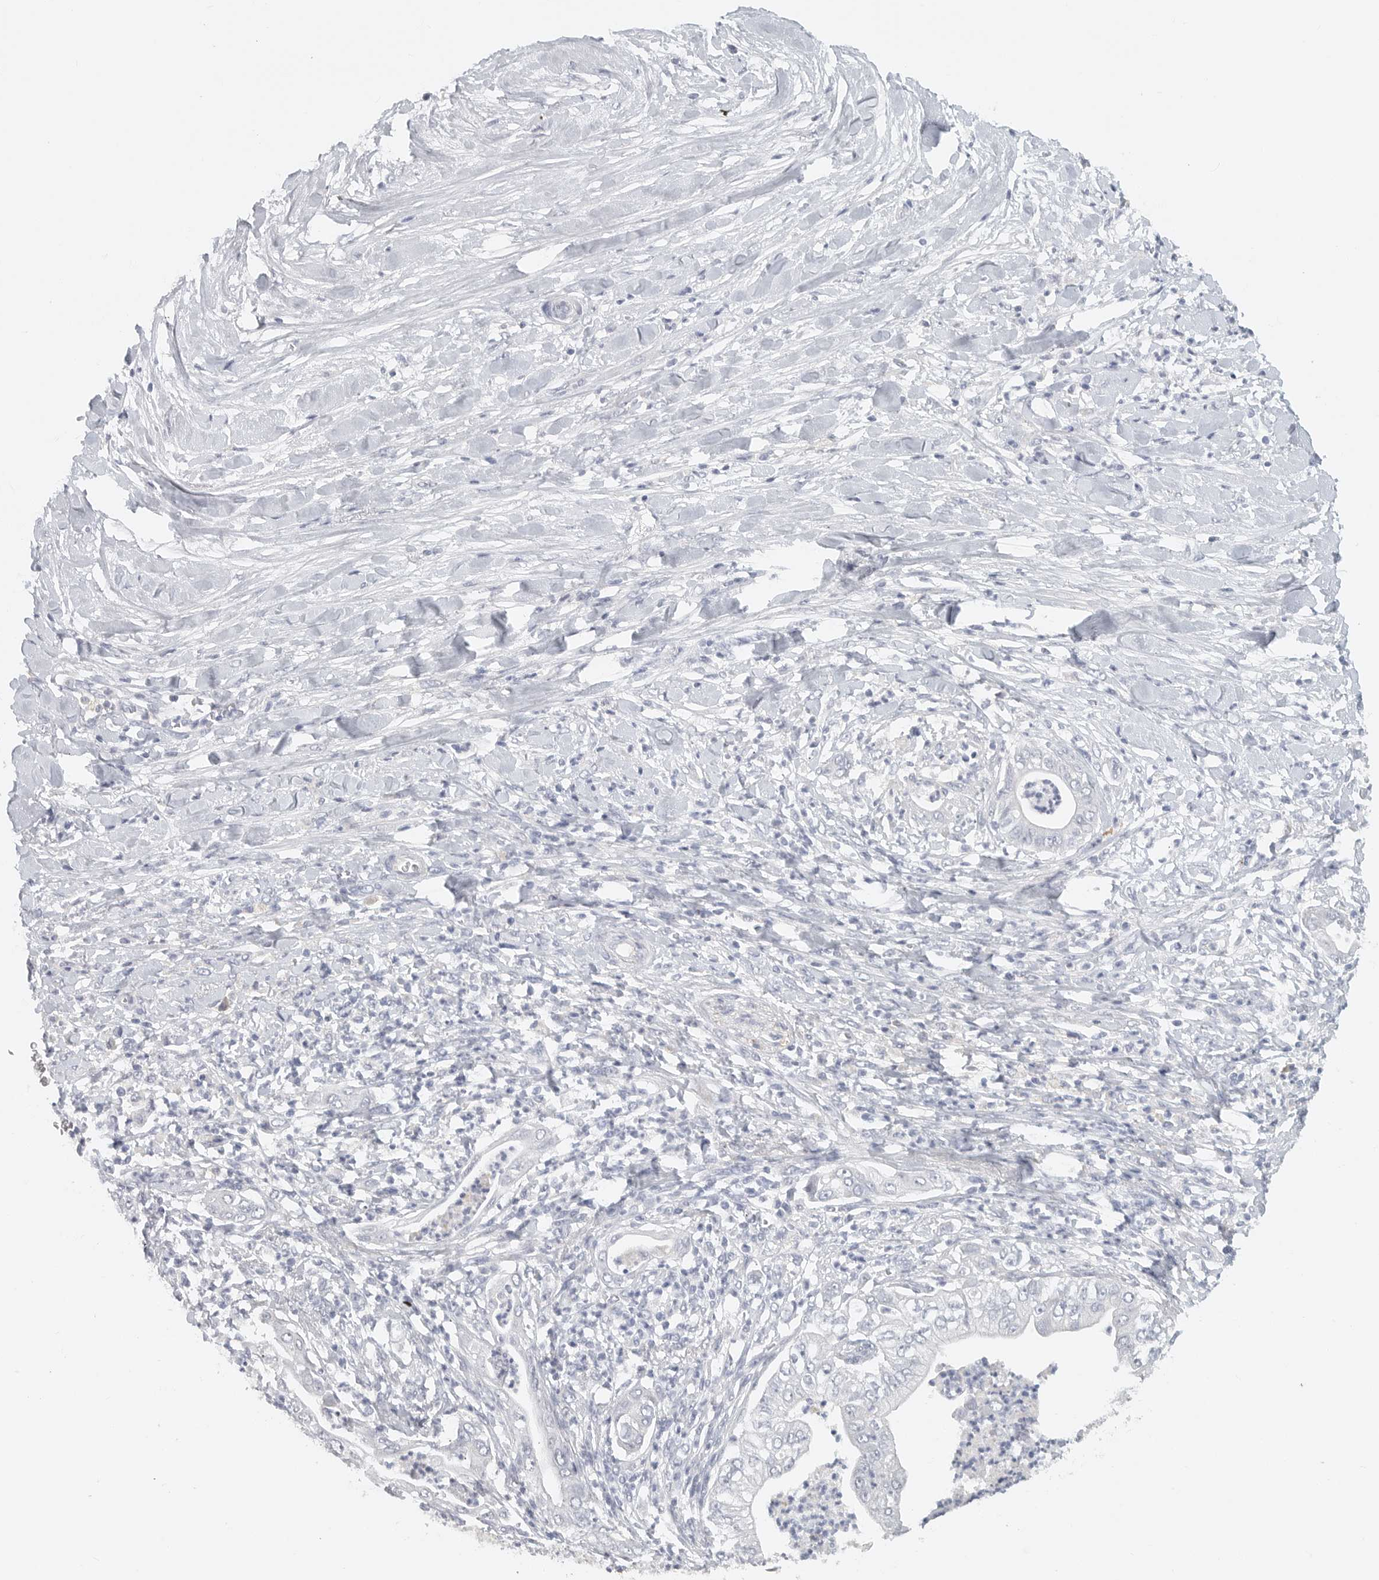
{"staining": {"intensity": "negative", "quantity": "none", "location": "none"}, "tissue": "pancreatic cancer", "cell_type": "Tumor cells", "image_type": "cancer", "snomed": [{"axis": "morphology", "description": "Adenocarcinoma, NOS"}, {"axis": "topography", "description": "Pancreas"}], "caption": "Histopathology image shows no significant protein staining in tumor cells of pancreatic adenocarcinoma.", "gene": "PAM", "patient": {"sex": "female", "age": 78}}